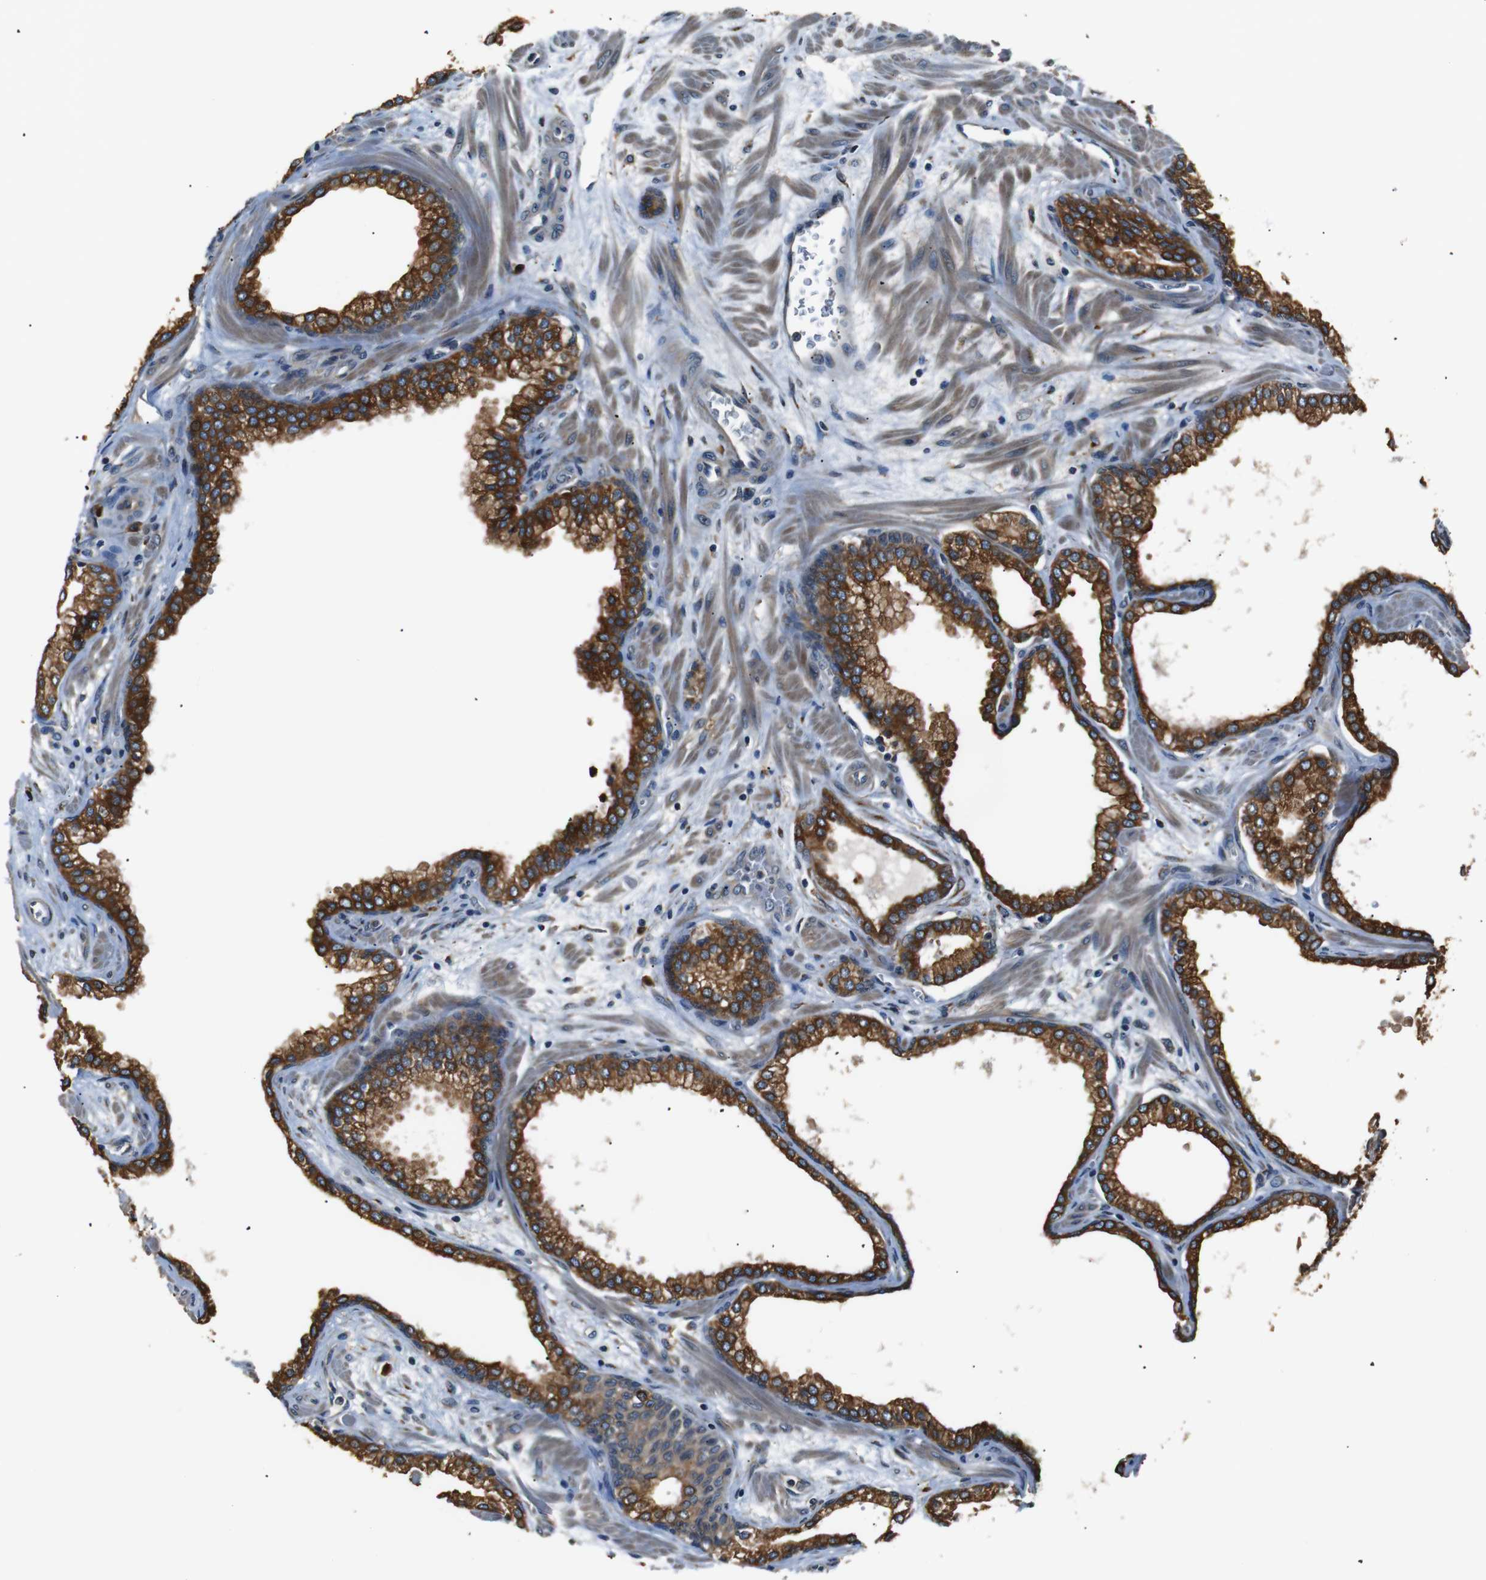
{"staining": {"intensity": "strong", "quantity": ">75%", "location": "cytoplasmic/membranous"}, "tissue": "prostate", "cell_type": "Glandular cells", "image_type": "normal", "snomed": [{"axis": "morphology", "description": "Normal tissue, NOS"}, {"axis": "morphology", "description": "Urothelial carcinoma, Low grade"}, {"axis": "topography", "description": "Urinary bladder"}, {"axis": "topography", "description": "Prostate"}], "caption": "An image of human prostate stained for a protein reveals strong cytoplasmic/membranous brown staining in glandular cells. (DAB (3,3'-diaminobenzidine) IHC, brown staining for protein, blue staining for nuclei).", "gene": "TMED2", "patient": {"sex": "male", "age": 60}}